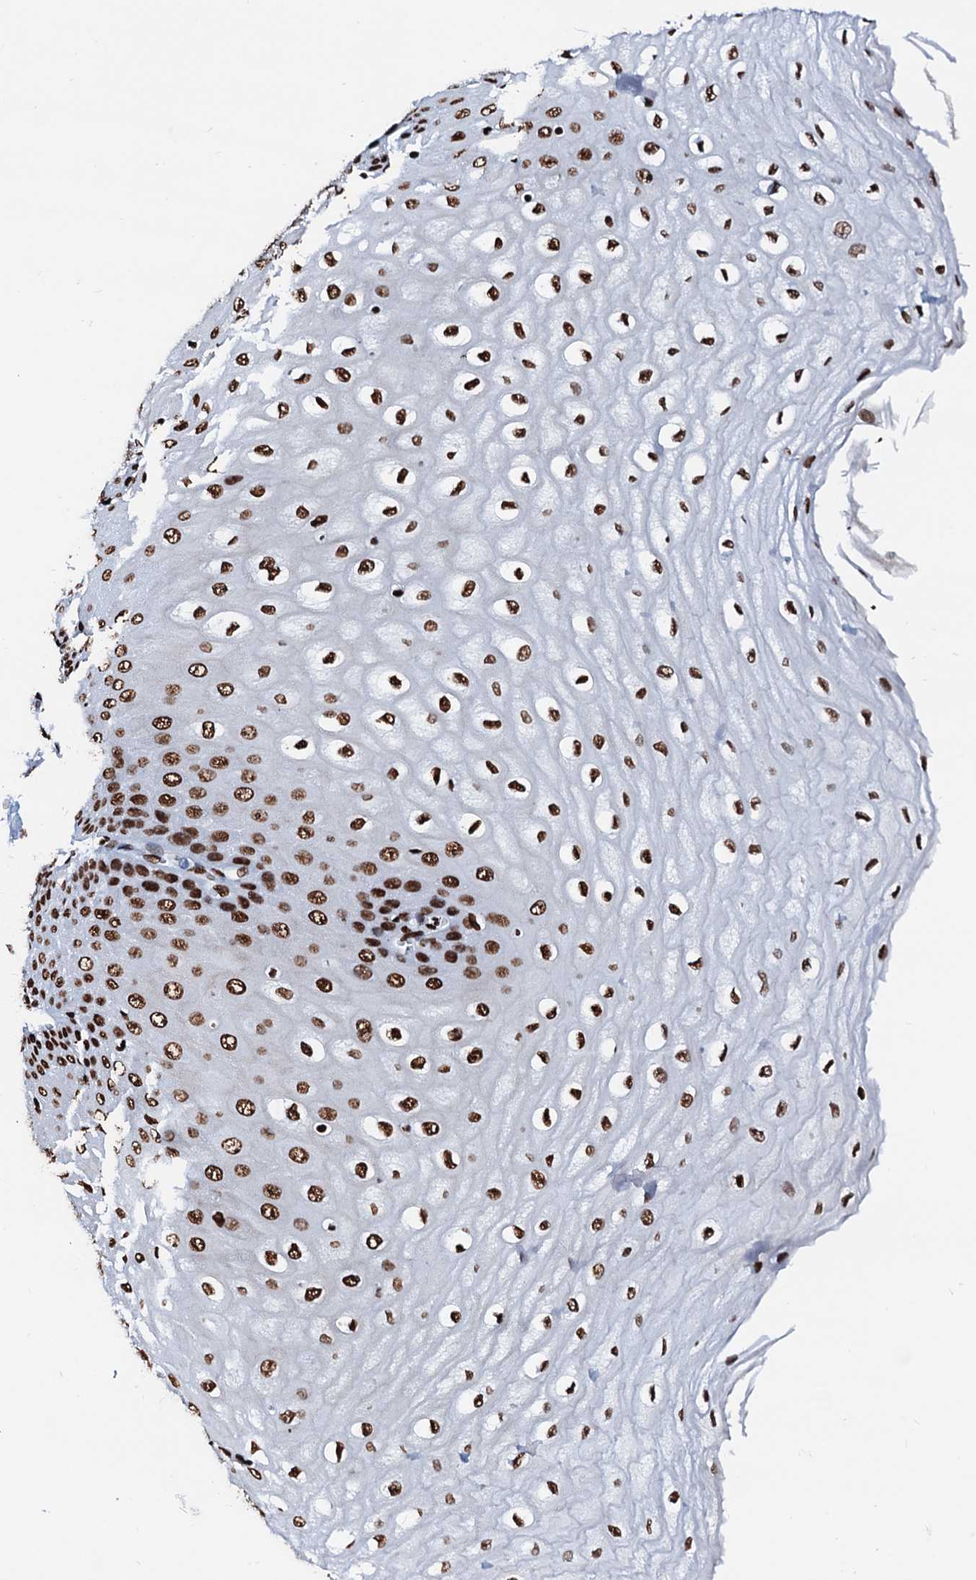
{"staining": {"intensity": "strong", "quantity": ">75%", "location": "nuclear"}, "tissue": "esophagus", "cell_type": "Squamous epithelial cells", "image_type": "normal", "snomed": [{"axis": "morphology", "description": "Normal tissue, NOS"}, {"axis": "topography", "description": "Esophagus"}], "caption": "Protein analysis of normal esophagus demonstrates strong nuclear positivity in approximately >75% of squamous epithelial cells.", "gene": "RALY", "patient": {"sex": "male", "age": 60}}